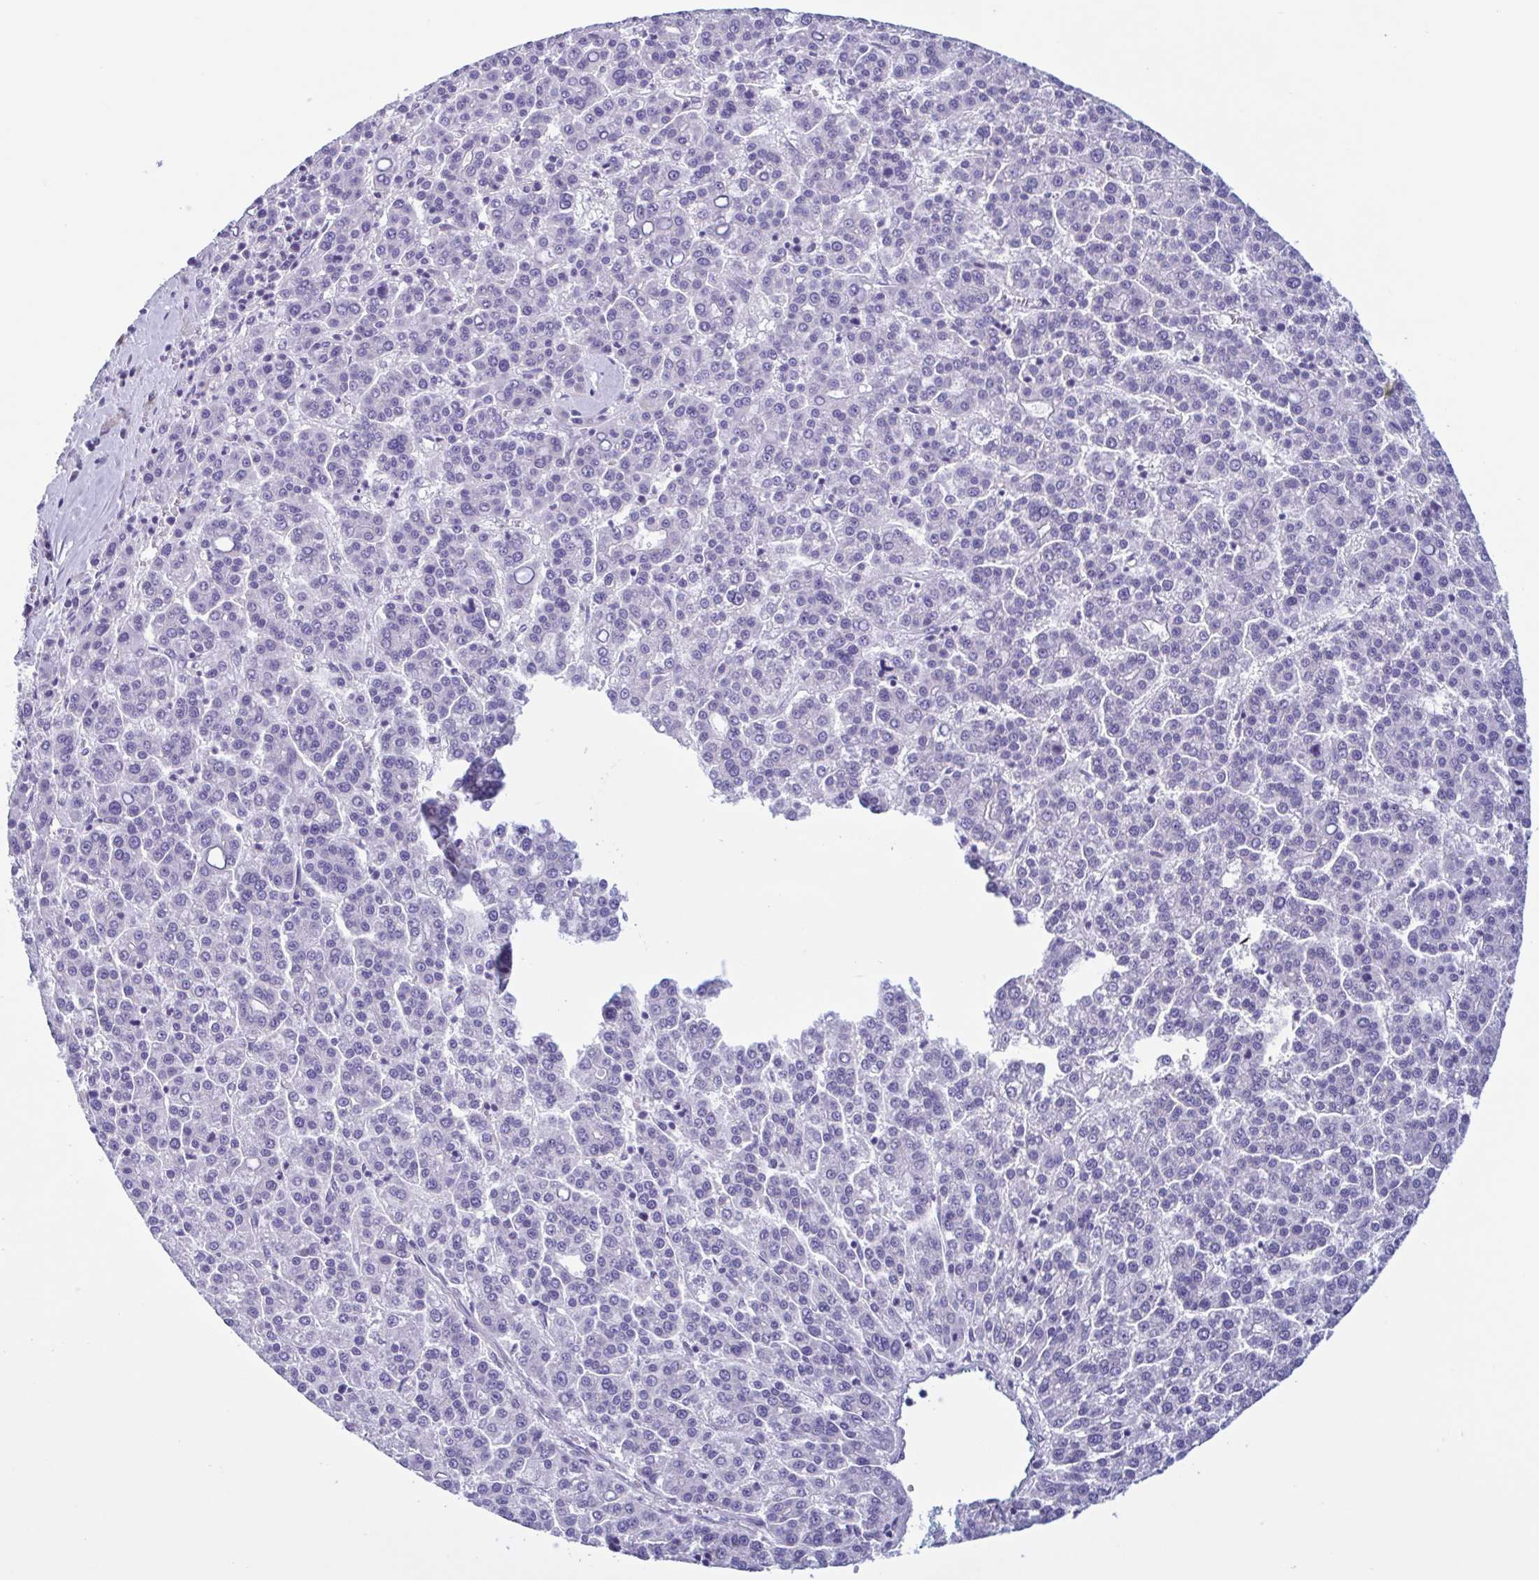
{"staining": {"intensity": "negative", "quantity": "none", "location": "none"}, "tissue": "liver cancer", "cell_type": "Tumor cells", "image_type": "cancer", "snomed": [{"axis": "morphology", "description": "Carcinoma, Hepatocellular, NOS"}, {"axis": "topography", "description": "Liver"}], "caption": "Immunohistochemistry (IHC) photomicrograph of liver hepatocellular carcinoma stained for a protein (brown), which exhibits no staining in tumor cells.", "gene": "INAFM1", "patient": {"sex": "female", "age": 58}}